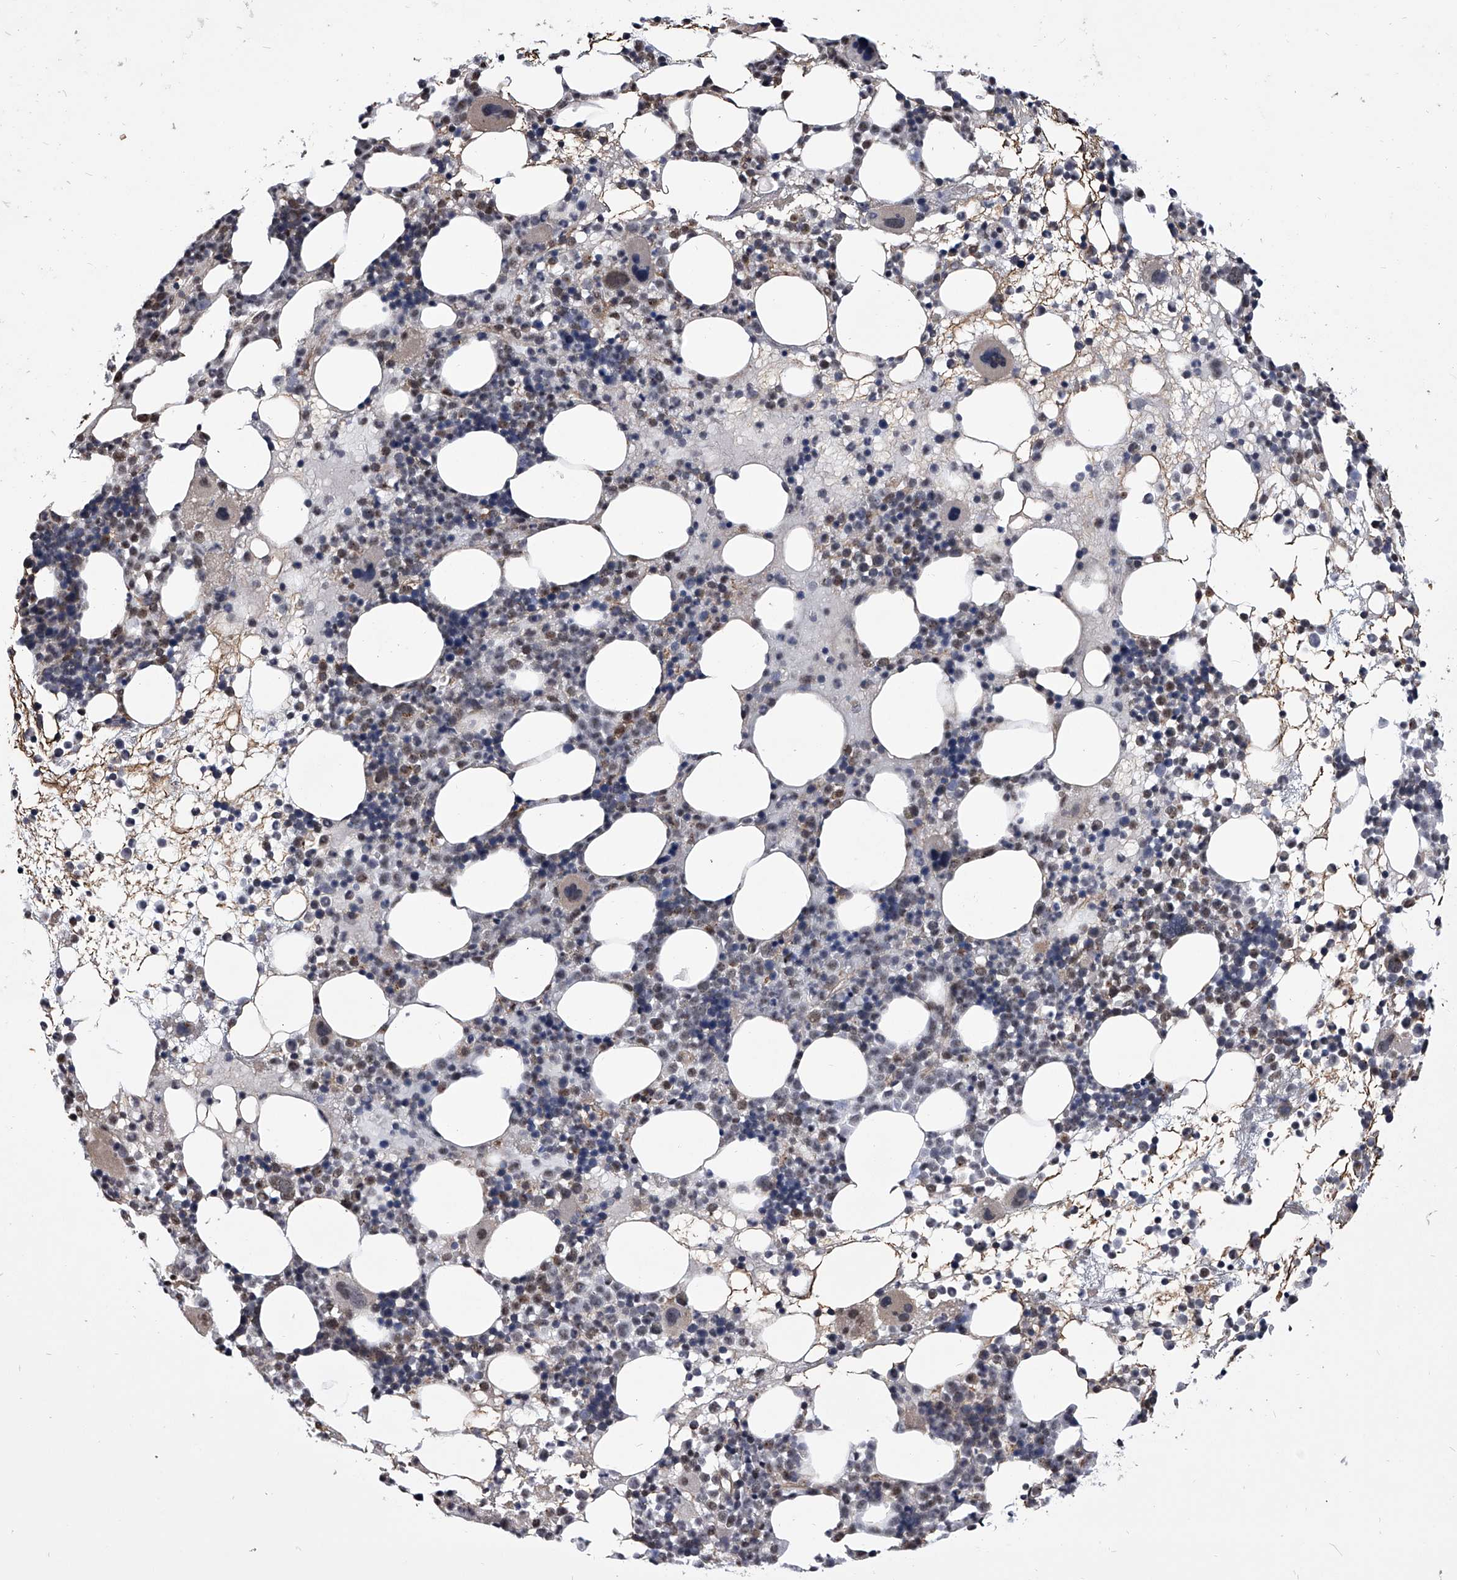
{"staining": {"intensity": "moderate", "quantity": "<25%", "location": "nuclear"}, "tissue": "bone marrow", "cell_type": "Hematopoietic cells", "image_type": "normal", "snomed": [{"axis": "morphology", "description": "Normal tissue, NOS"}, {"axis": "topography", "description": "Bone marrow"}], "caption": "Hematopoietic cells demonstrate low levels of moderate nuclear staining in approximately <25% of cells in benign bone marrow.", "gene": "ZNF76", "patient": {"sex": "female", "age": 57}}